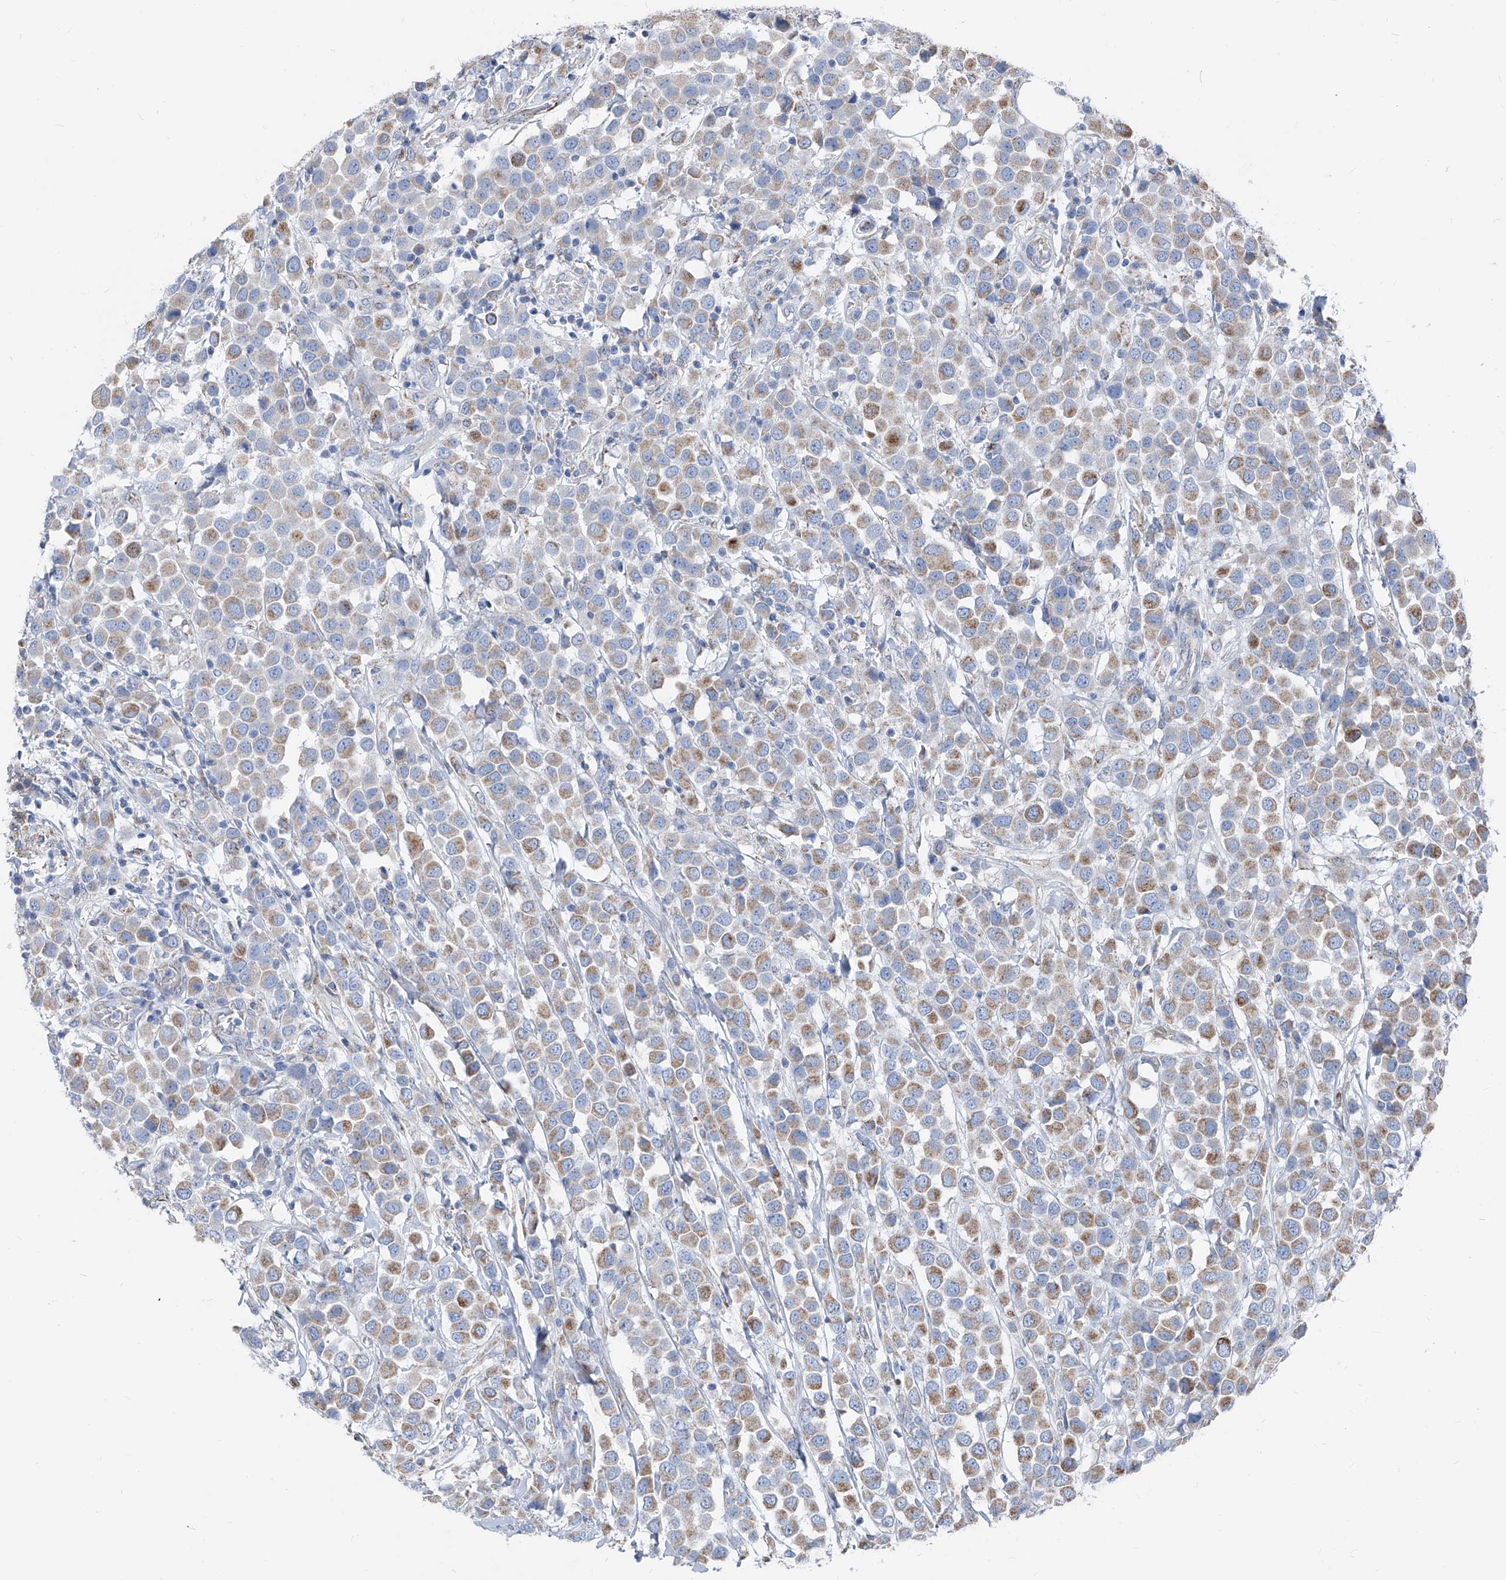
{"staining": {"intensity": "moderate", "quantity": "25%-75%", "location": "cytoplasmic/membranous"}, "tissue": "breast cancer", "cell_type": "Tumor cells", "image_type": "cancer", "snomed": [{"axis": "morphology", "description": "Duct carcinoma"}, {"axis": "topography", "description": "Breast"}], "caption": "This is a micrograph of IHC staining of breast infiltrating ductal carcinoma, which shows moderate expression in the cytoplasmic/membranous of tumor cells.", "gene": "AGPS", "patient": {"sex": "female", "age": 61}}